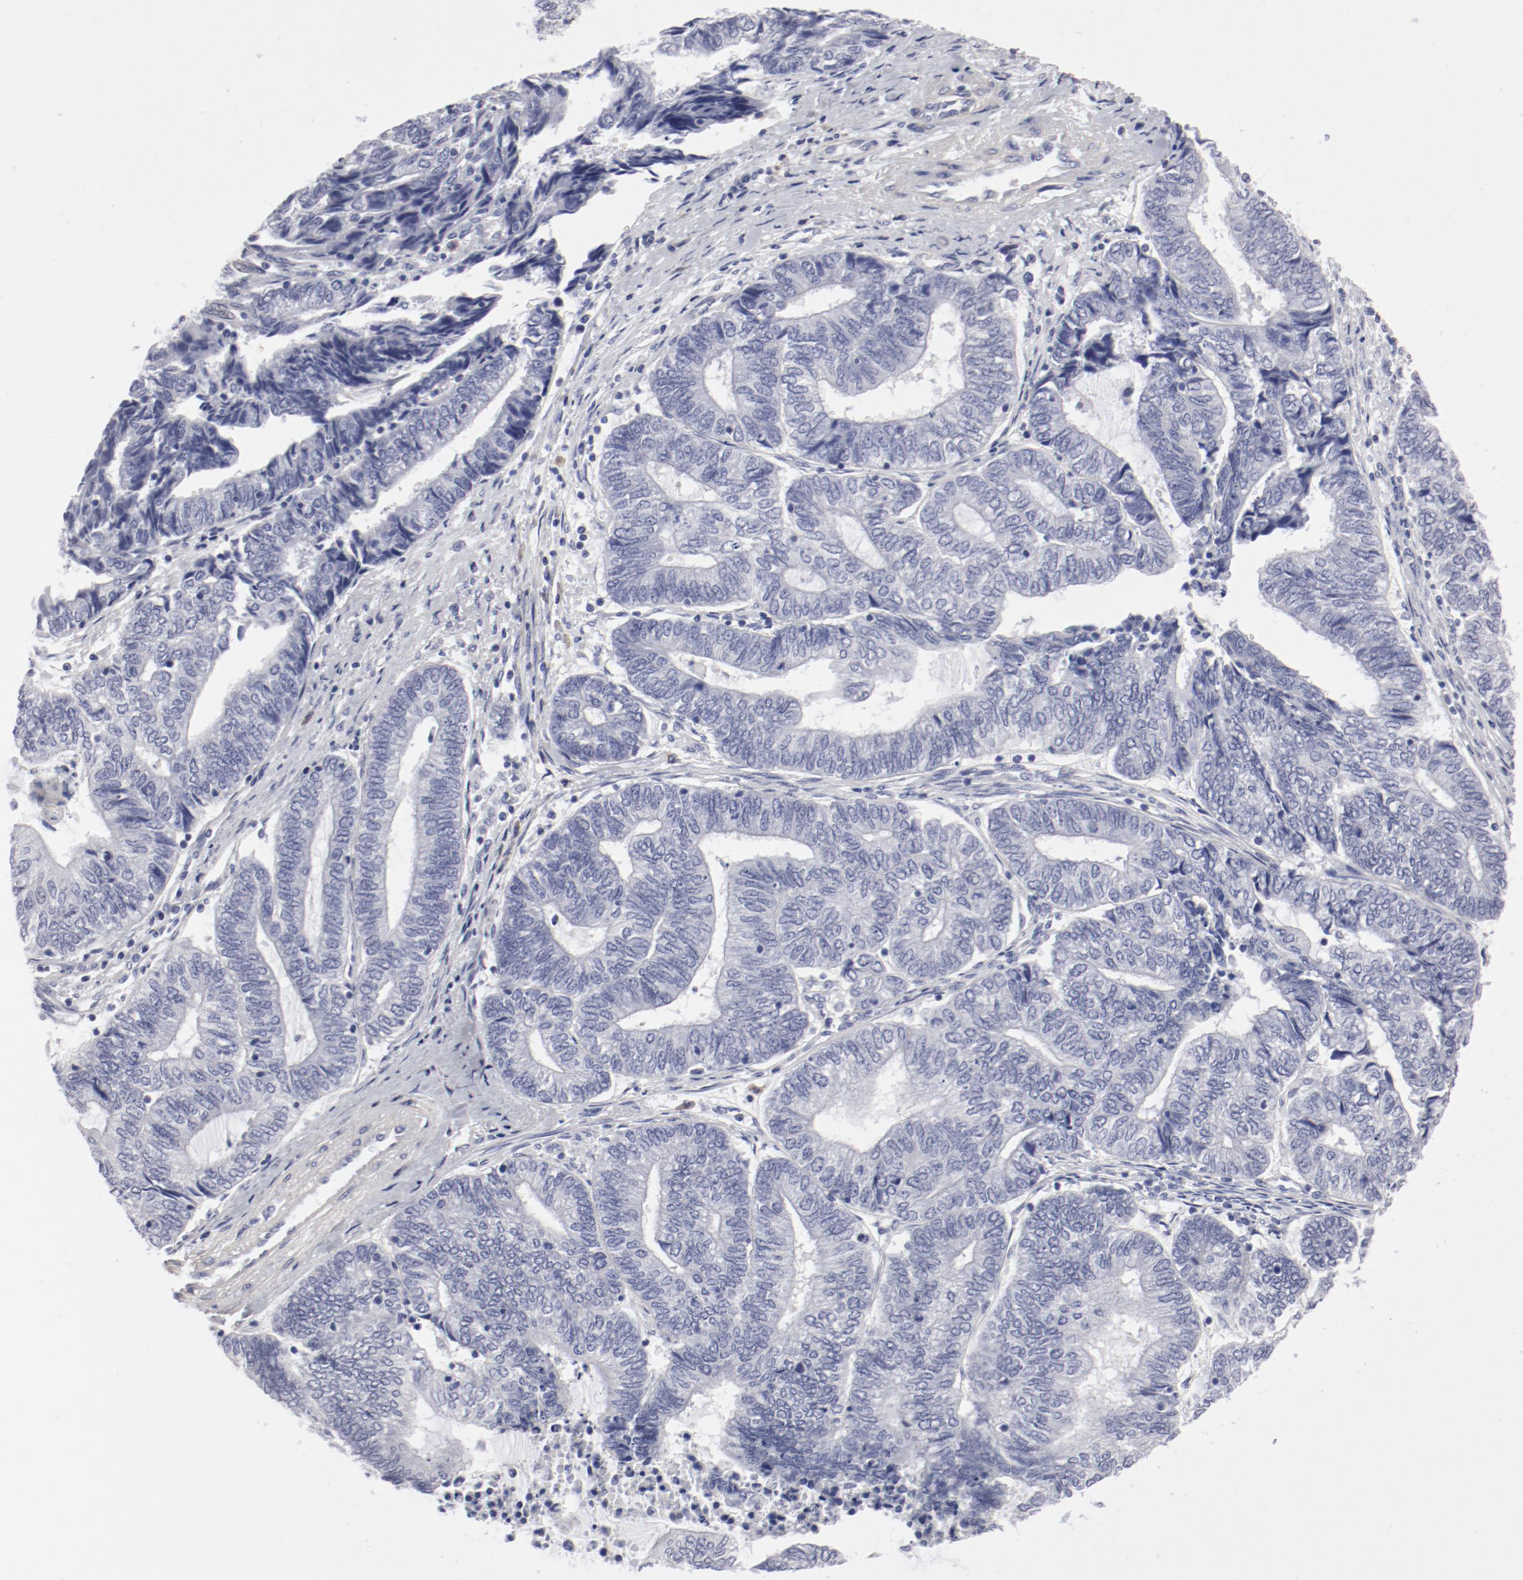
{"staining": {"intensity": "negative", "quantity": "none", "location": "none"}, "tissue": "endometrial cancer", "cell_type": "Tumor cells", "image_type": "cancer", "snomed": [{"axis": "morphology", "description": "Adenocarcinoma, NOS"}, {"axis": "topography", "description": "Uterus"}, {"axis": "topography", "description": "Endometrium"}], "caption": "Endometrial adenocarcinoma was stained to show a protein in brown. There is no significant staining in tumor cells. (Brightfield microscopy of DAB IHC at high magnification).", "gene": "LAX1", "patient": {"sex": "female", "age": 70}}